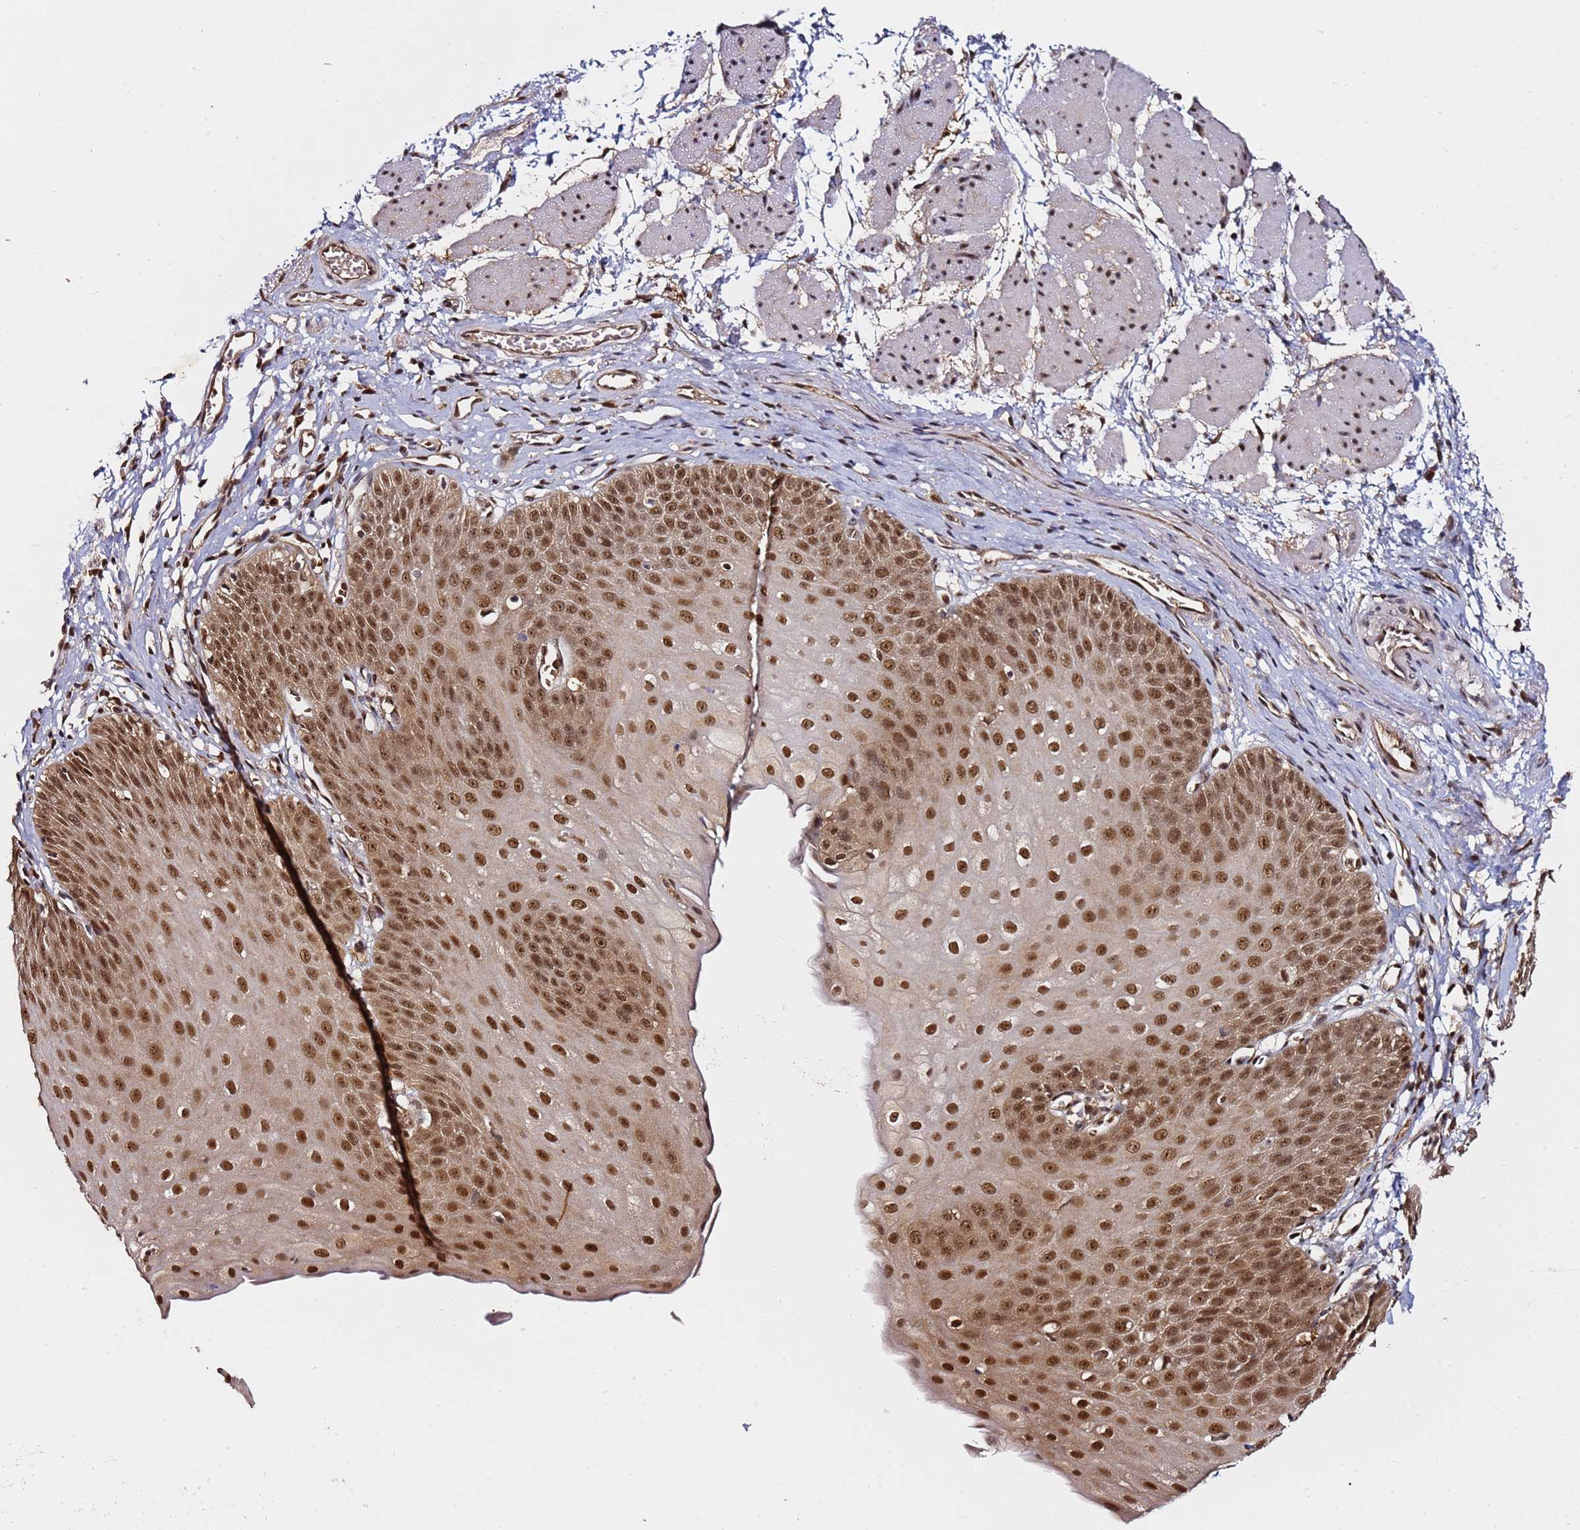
{"staining": {"intensity": "strong", "quantity": ">75%", "location": "cytoplasmic/membranous,nuclear"}, "tissue": "esophagus", "cell_type": "Squamous epithelial cells", "image_type": "normal", "snomed": [{"axis": "morphology", "description": "Normal tissue, NOS"}, {"axis": "topography", "description": "Esophagus"}], "caption": "Immunohistochemistry (IHC) (DAB) staining of unremarkable human esophagus displays strong cytoplasmic/membranous,nuclear protein expression in about >75% of squamous epithelial cells.", "gene": "RGS18", "patient": {"sex": "male", "age": 71}}